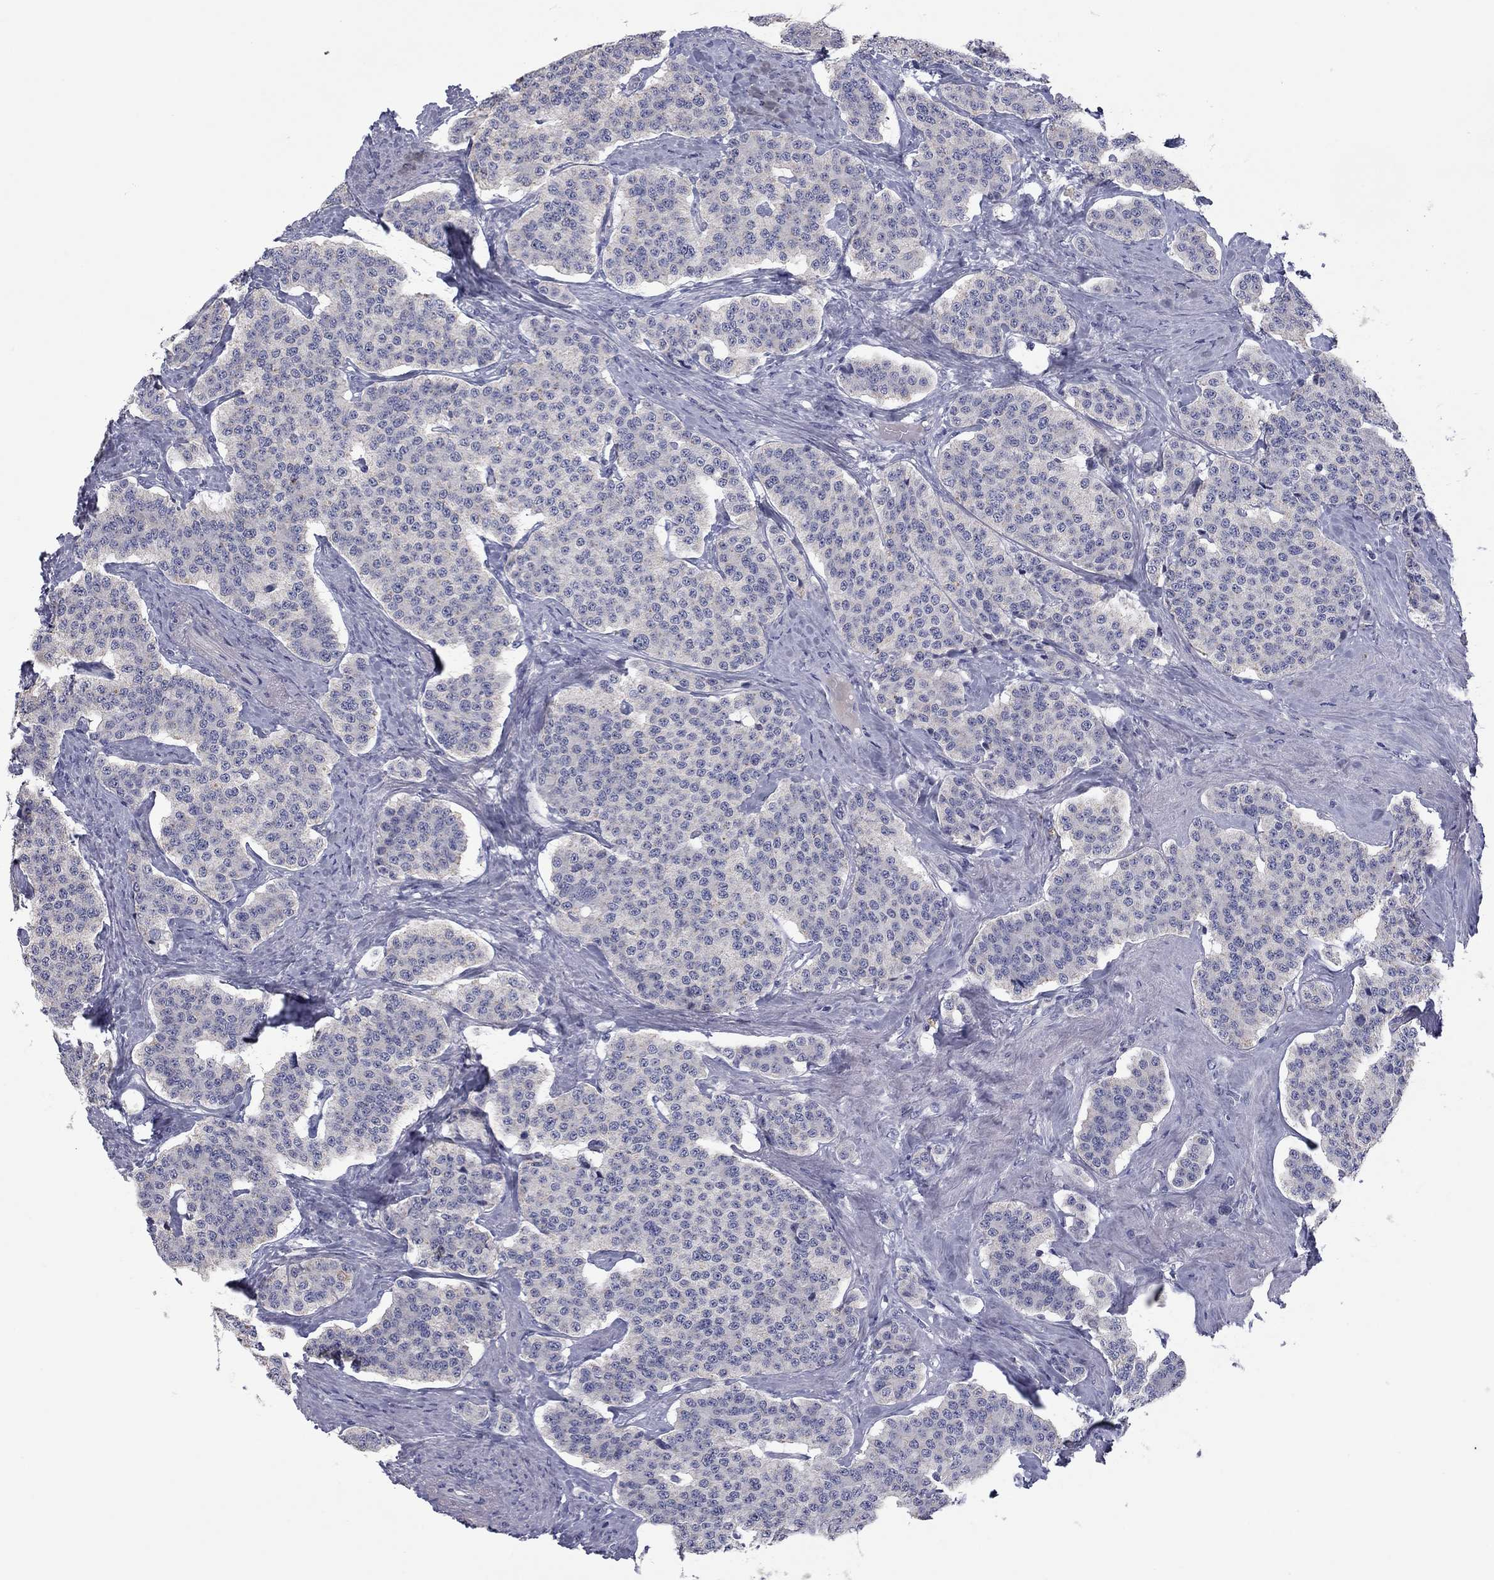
{"staining": {"intensity": "negative", "quantity": "none", "location": "none"}, "tissue": "carcinoid", "cell_type": "Tumor cells", "image_type": "cancer", "snomed": [{"axis": "morphology", "description": "Carcinoid, malignant, NOS"}, {"axis": "topography", "description": "Small intestine"}], "caption": "Immunohistochemistry (IHC) photomicrograph of neoplastic tissue: carcinoid stained with DAB demonstrates no significant protein staining in tumor cells. (DAB (3,3'-diaminobenzidine) immunohistochemistry, high magnification).", "gene": "FRK", "patient": {"sex": "female", "age": 58}}